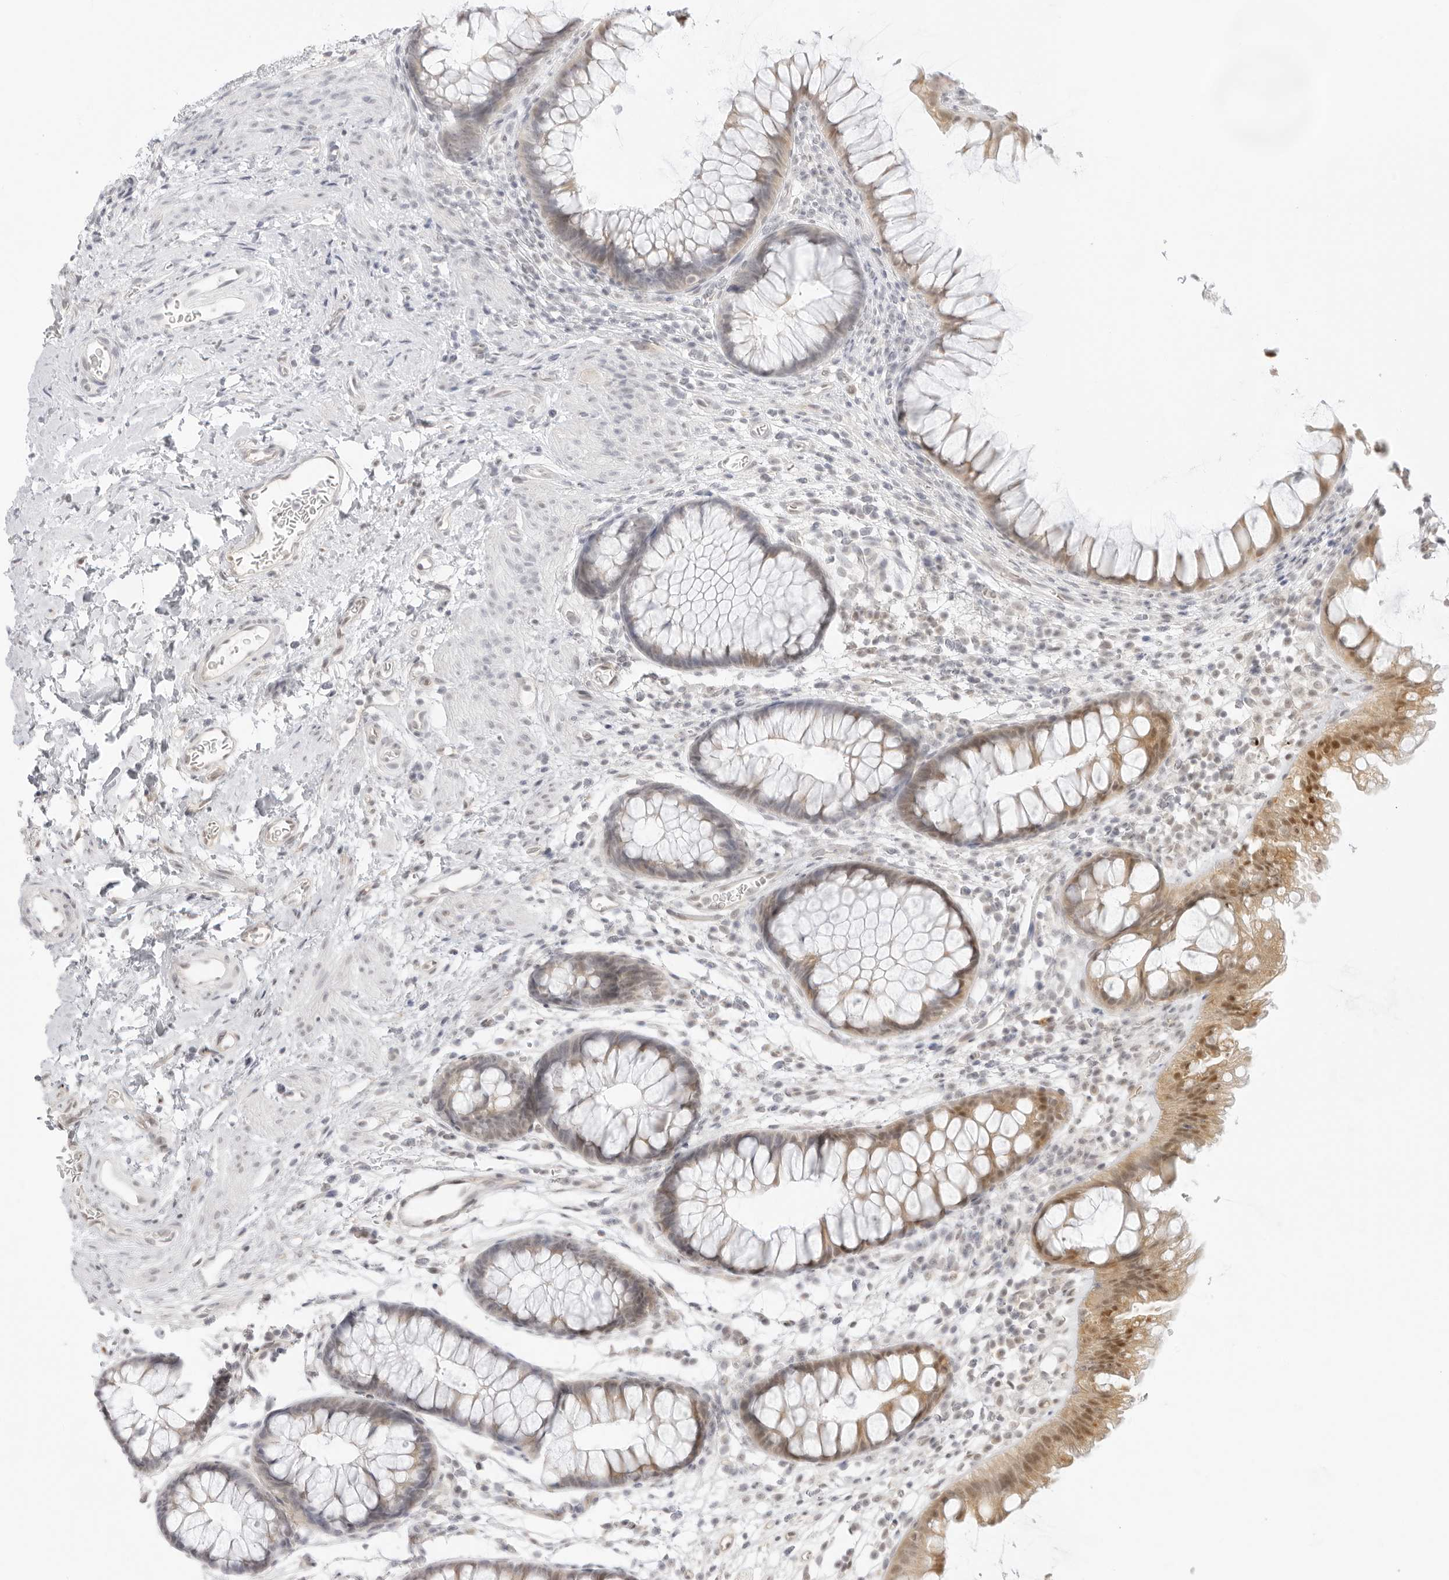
{"staining": {"intensity": "negative", "quantity": "none", "location": "none"}, "tissue": "colon", "cell_type": "Endothelial cells", "image_type": "normal", "snomed": [{"axis": "morphology", "description": "Normal tissue, NOS"}, {"axis": "topography", "description": "Colon"}], "caption": "IHC photomicrograph of benign colon: colon stained with DAB (3,3'-diaminobenzidine) exhibits no significant protein positivity in endothelial cells.", "gene": "MED18", "patient": {"sex": "female", "age": 62}}